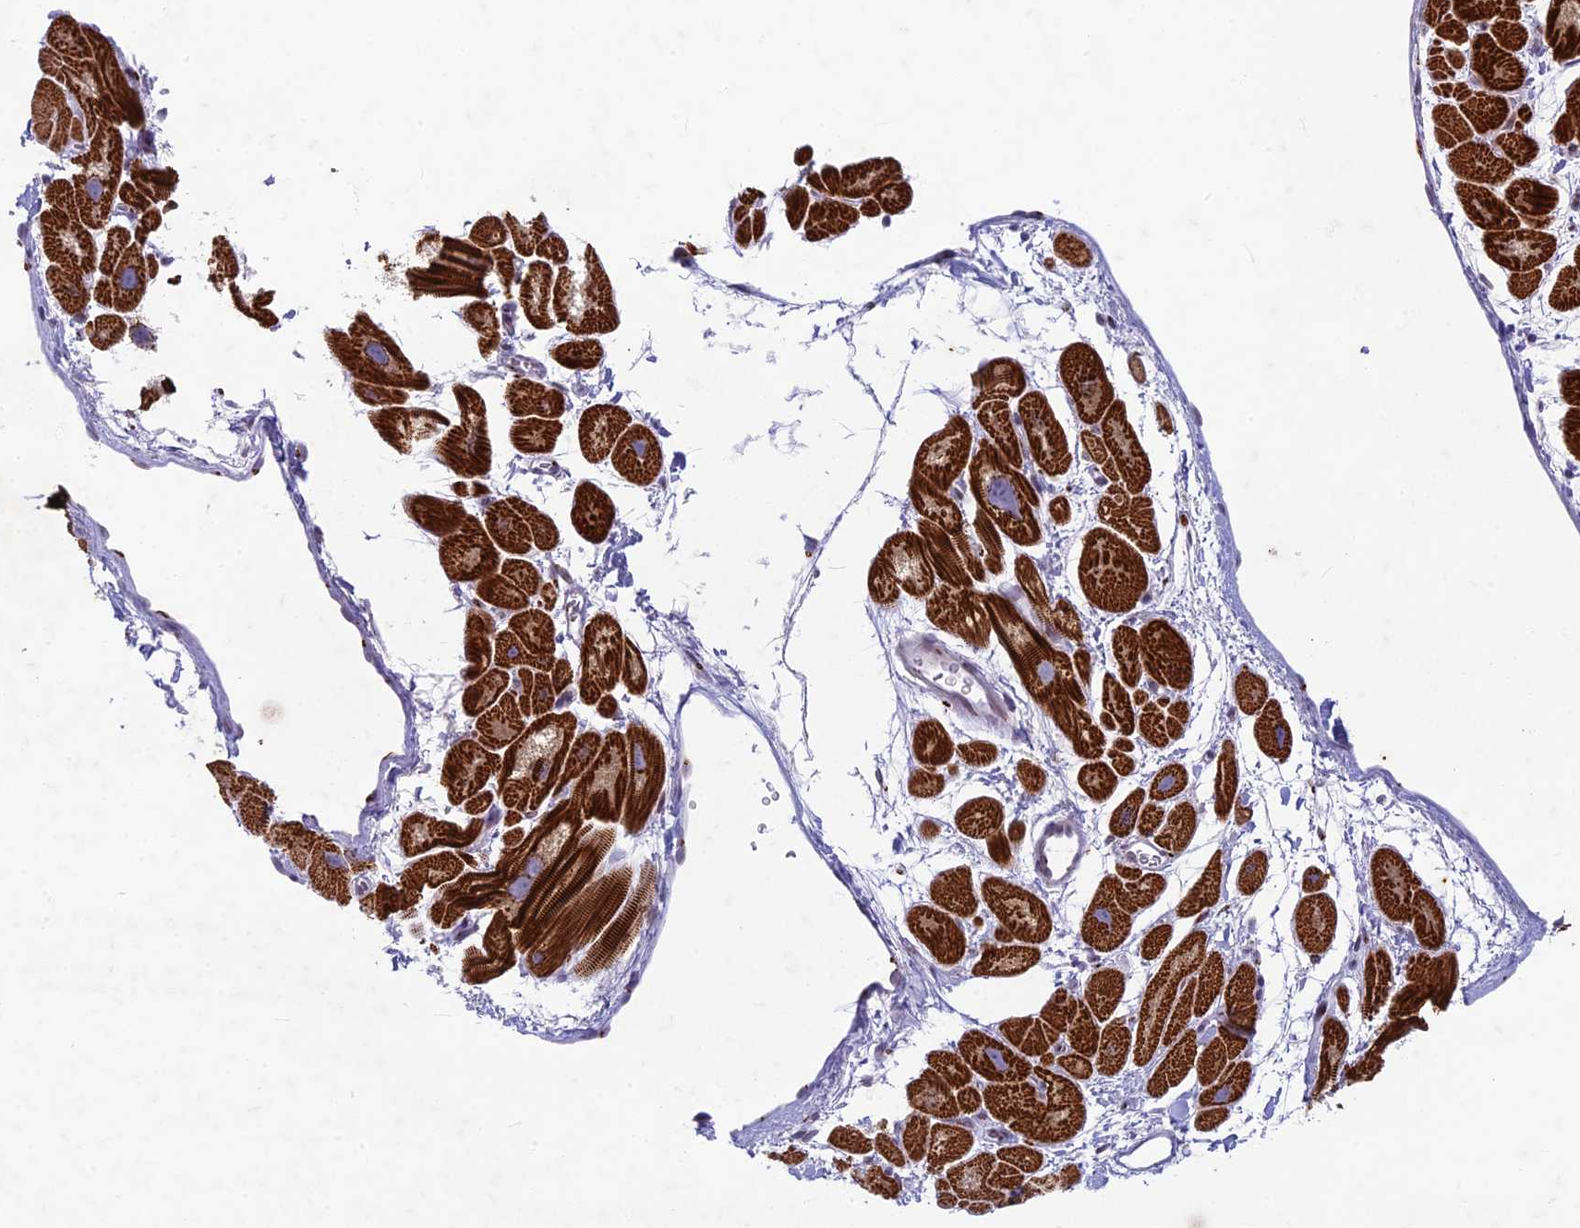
{"staining": {"intensity": "strong", "quantity": ">75%", "location": "cytoplasmic/membranous"}, "tissue": "heart muscle", "cell_type": "Cardiomyocytes", "image_type": "normal", "snomed": [{"axis": "morphology", "description": "Normal tissue, NOS"}, {"axis": "topography", "description": "Heart"}], "caption": "IHC (DAB) staining of normal heart muscle exhibits strong cytoplasmic/membranous protein staining in approximately >75% of cardiomyocytes.", "gene": "FAM3C", "patient": {"sex": "male", "age": 49}}